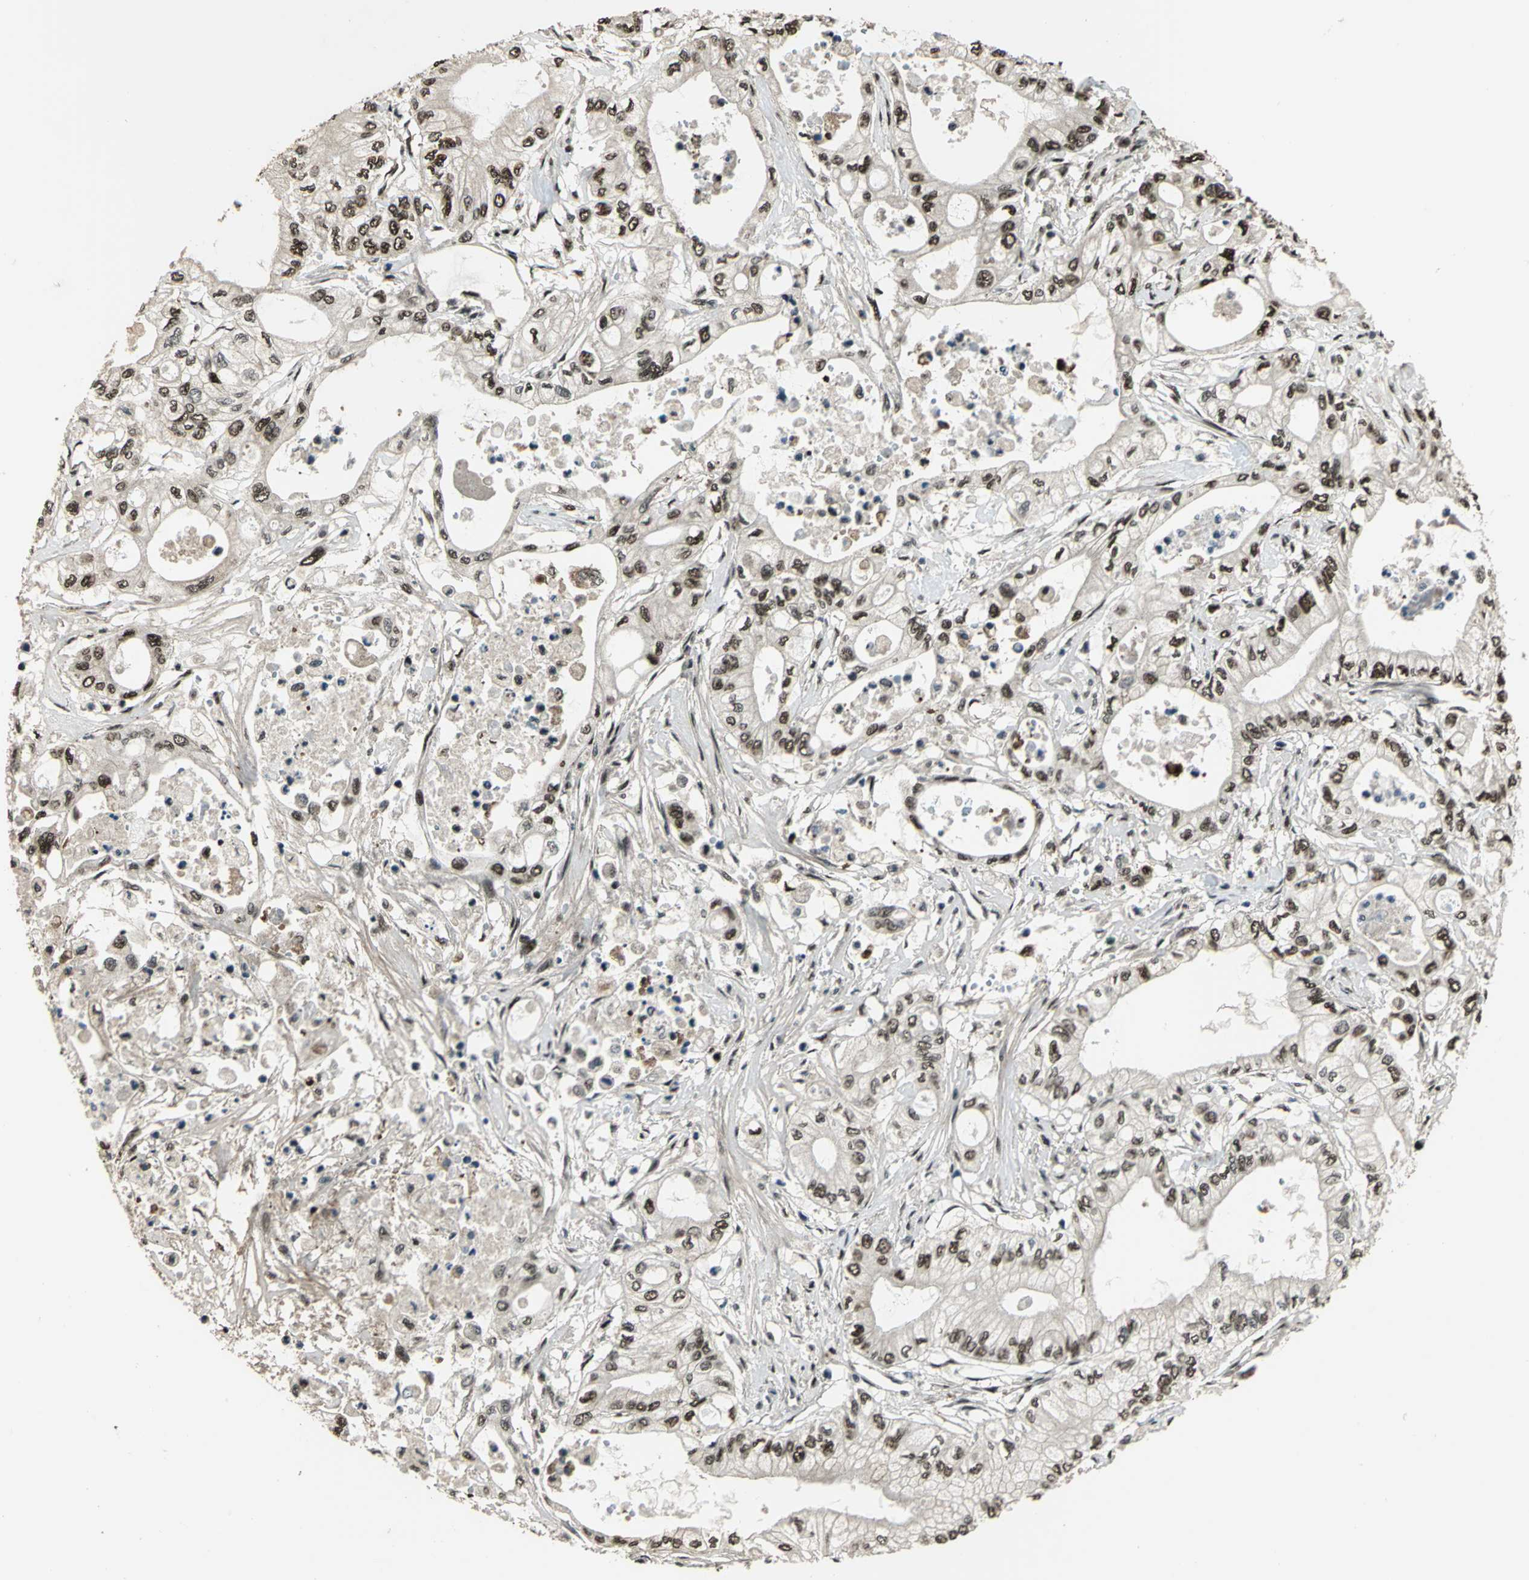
{"staining": {"intensity": "moderate", "quantity": ">75%", "location": "nuclear"}, "tissue": "pancreatic cancer", "cell_type": "Tumor cells", "image_type": "cancer", "snomed": [{"axis": "morphology", "description": "Adenocarcinoma, NOS"}, {"axis": "topography", "description": "Pancreas"}], "caption": "Moderate nuclear positivity is present in approximately >75% of tumor cells in pancreatic cancer.", "gene": "MIS18BP1", "patient": {"sex": "male", "age": 79}}